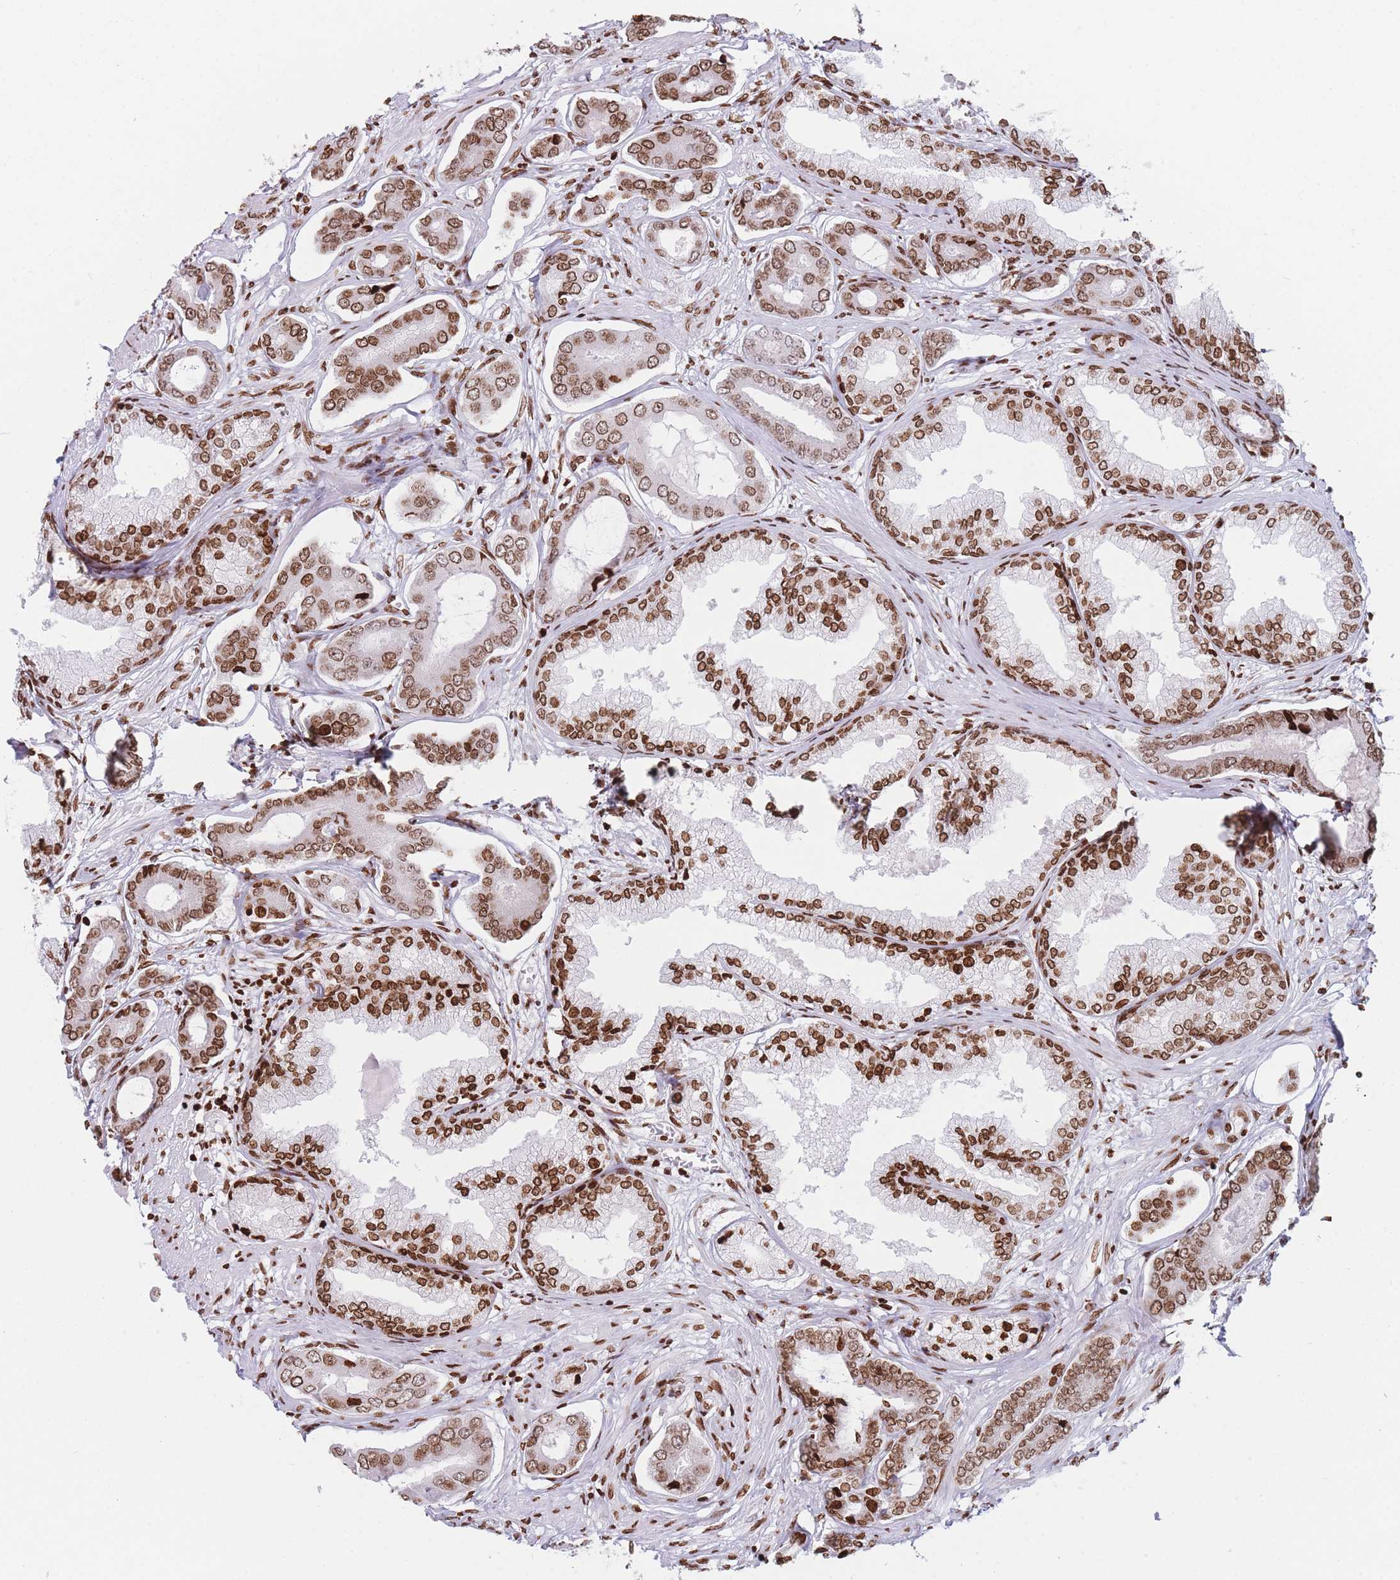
{"staining": {"intensity": "moderate", "quantity": ">75%", "location": "nuclear"}, "tissue": "prostate cancer", "cell_type": "Tumor cells", "image_type": "cancer", "snomed": [{"axis": "morphology", "description": "Adenocarcinoma, NOS"}, {"axis": "topography", "description": "Prostate and seminal vesicle, NOS"}], "caption": "Protein positivity by immunohistochemistry (IHC) displays moderate nuclear expression in approximately >75% of tumor cells in prostate cancer (adenocarcinoma).", "gene": "AK9", "patient": {"sex": "male", "age": 76}}